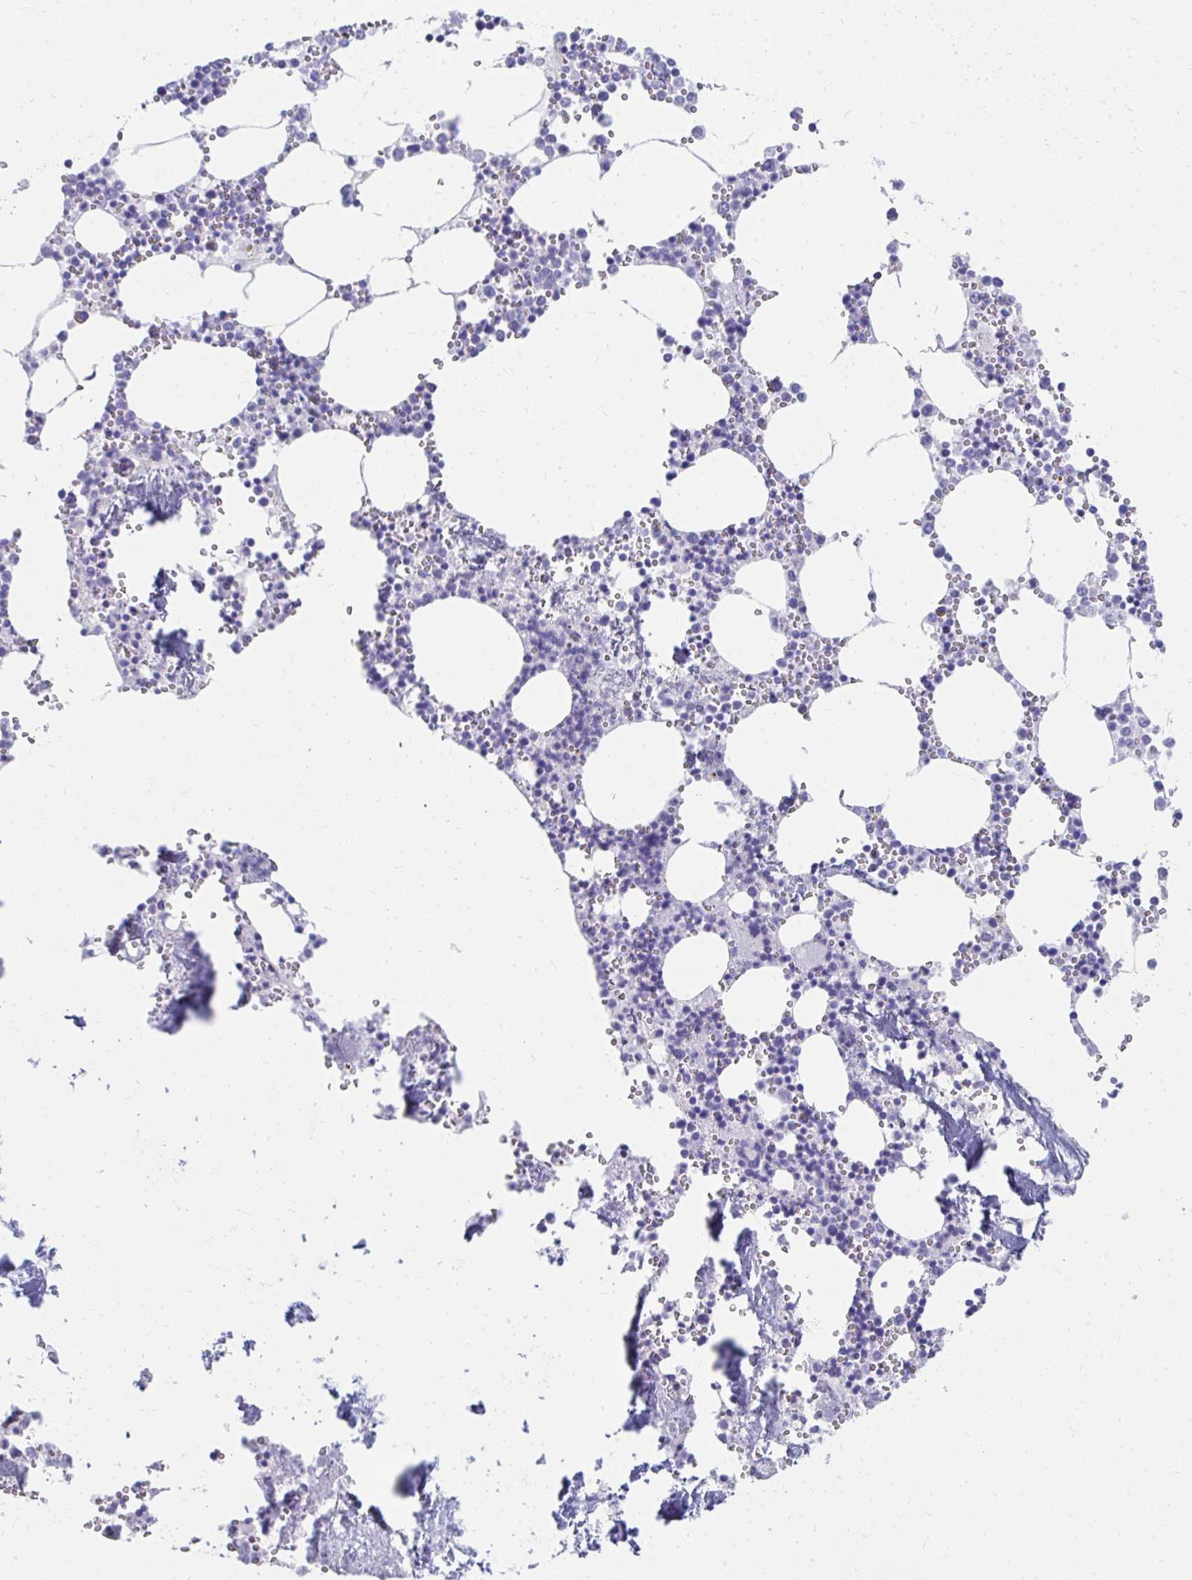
{"staining": {"intensity": "negative", "quantity": "none", "location": "none"}, "tissue": "bone marrow", "cell_type": "Hematopoietic cells", "image_type": "normal", "snomed": [{"axis": "morphology", "description": "Normal tissue, NOS"}, {"axis": "topography", "description": "Bone marrow"}], "caption": "A high-resolution image shows immunohistochemistry (IHC) staining of benign bone marrow, which demonstrates no significant expression in hematopoietic cells. (DAB (3,3'-diaminobenzidine) immunohistochemistry with hematoxylin counter stain).", "gene": "HGD", "patient": {"sex": "male", "age": 54}}